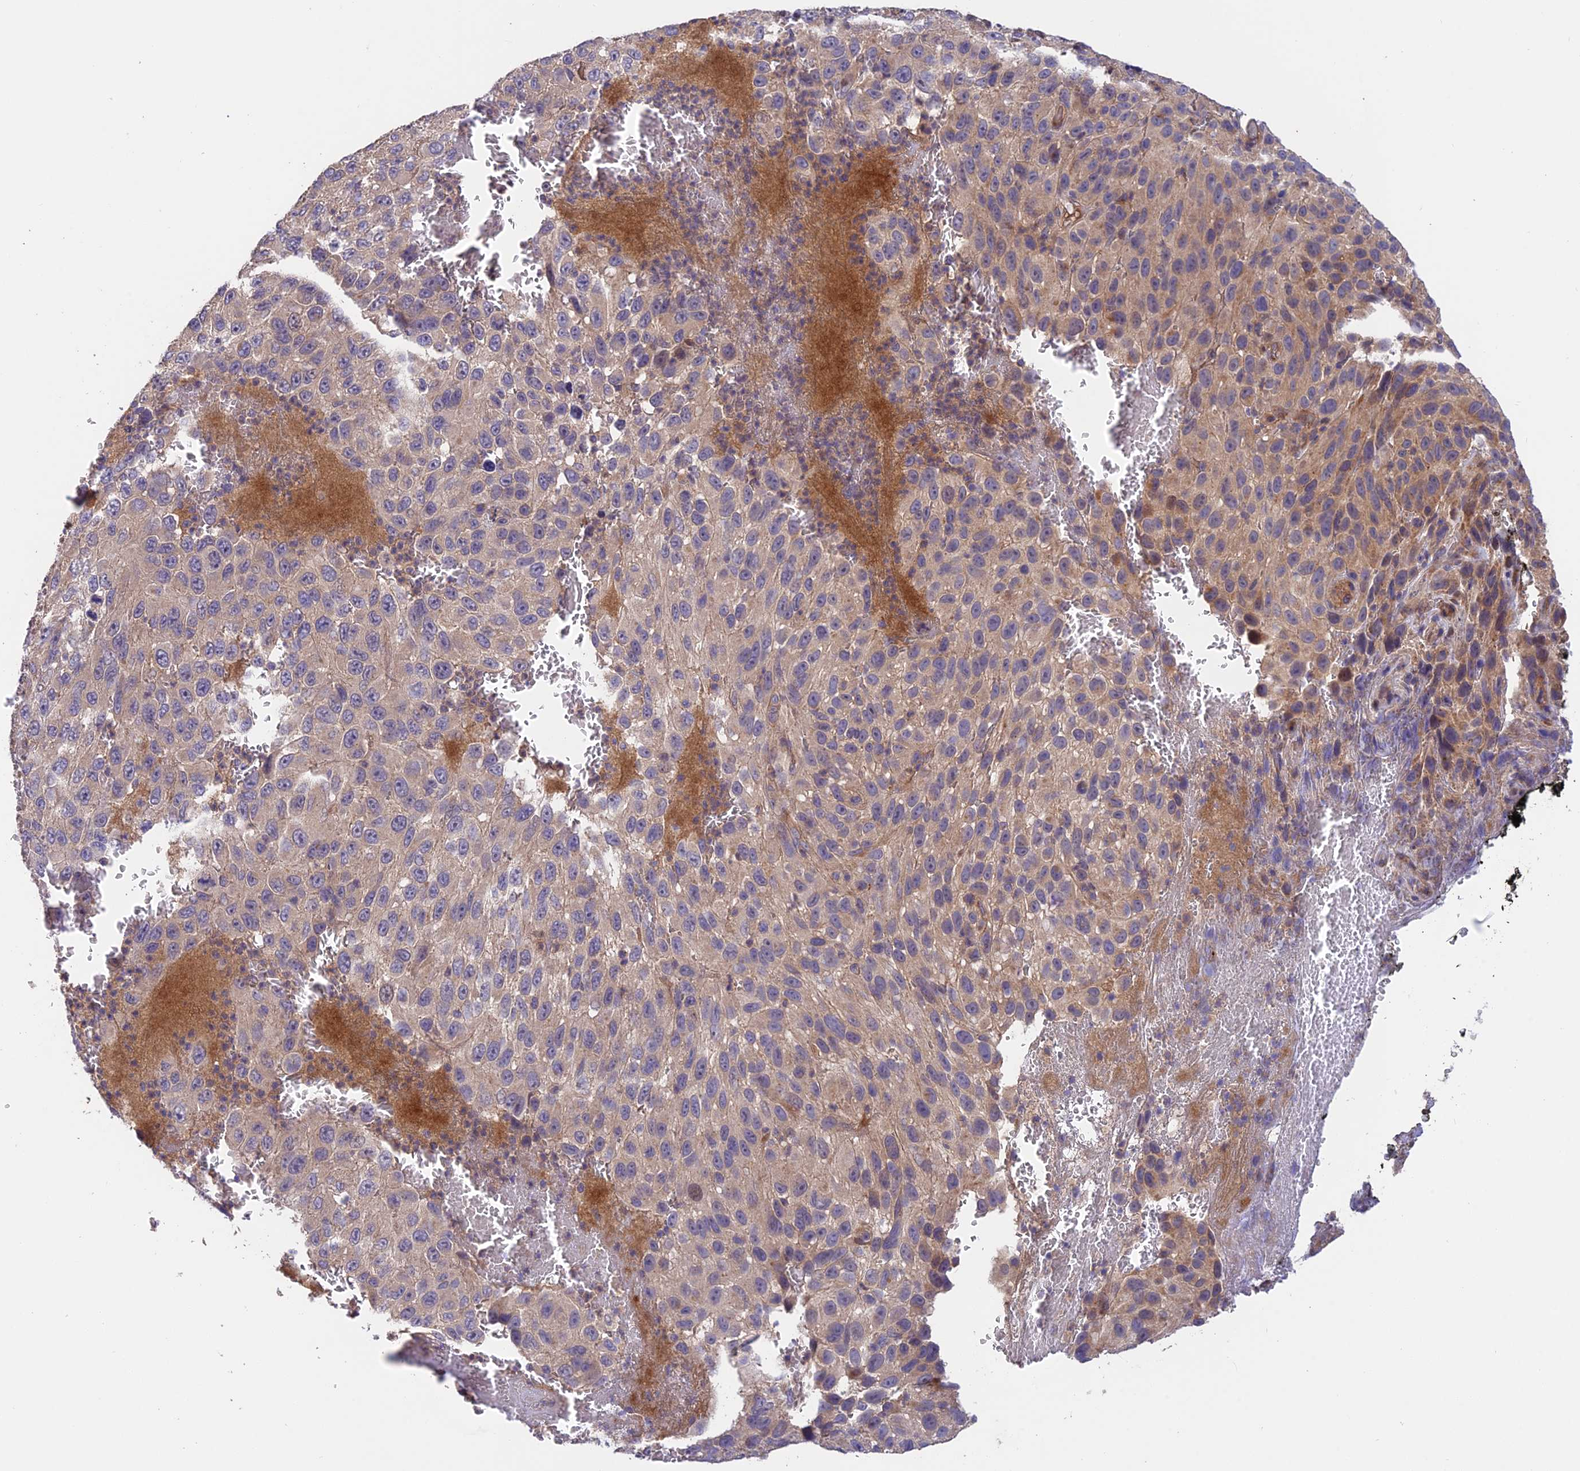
{"staining": {"intensity": "moderate", "quantity": "25%-75%", "location": "cytoplasmic/membranous"}, "tissue": "melanoma", "cell_type": "Tumor cells", "image_type": "cancer", "snomed": [{"axis": "morphology", "description": "Normal tissue, NOS"}, {"axis": "morphology", "description": "Malignant melanoma, NOS"}, {"axis": "topography", "description": "Skin"}], "caption": "An image of human melanoma stained for a protein shows moderate cytoplasmic/membranous brown staining in tumor cells. The staining was performed using DAB, with brown indicating positive protein expression. Nuclei are stained blue with hematoxylin.", "gene": "ADAMTS15", "patient": {"sex": "female", "age": 96}}